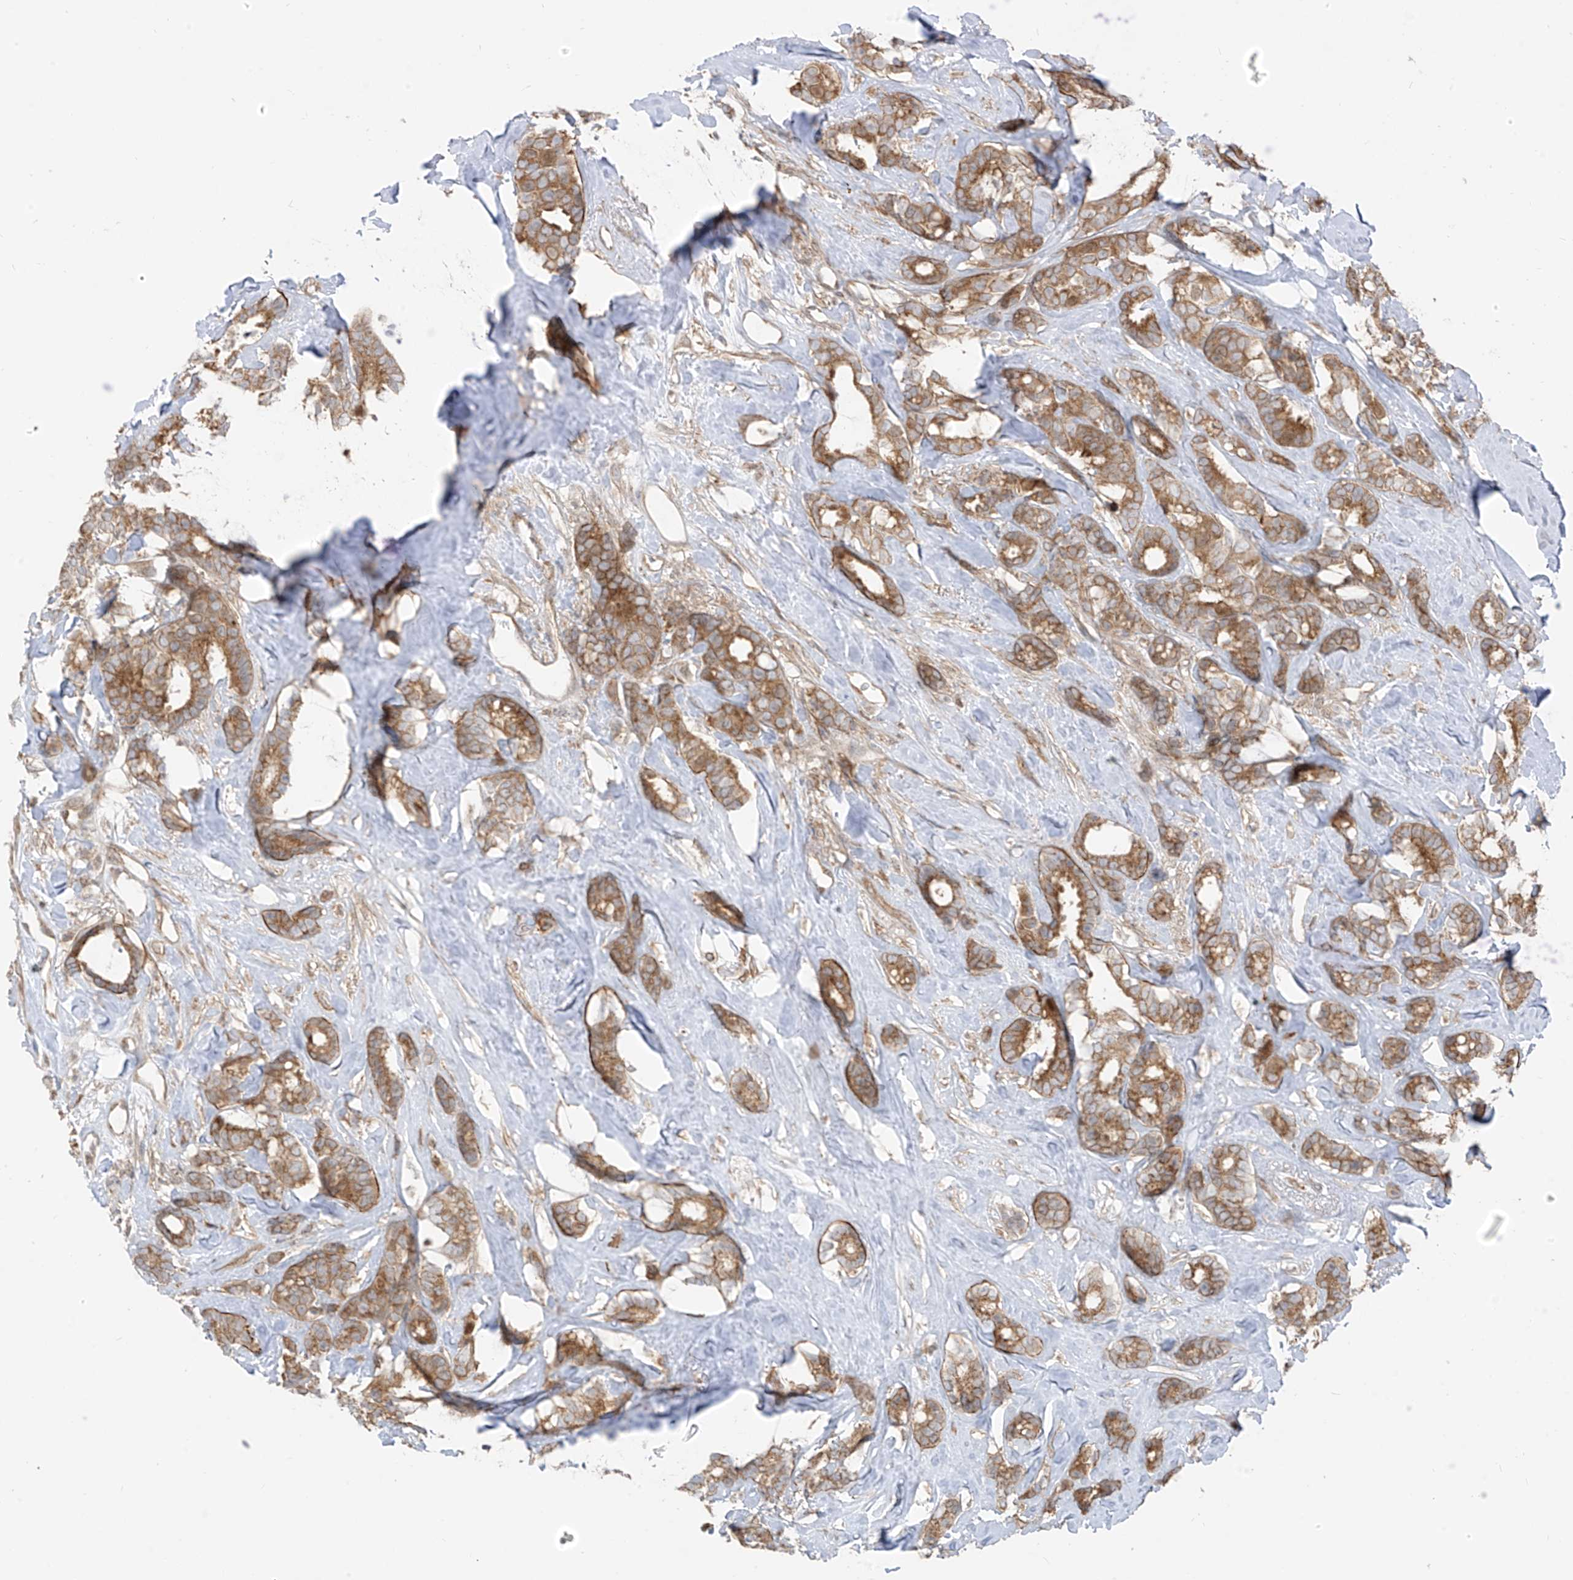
{"staining": {"intensity": "moderate", "quantity": ">75%", "location": "cytoplasmic/membranous"}, "tissue": "breast cancer", "cell_type": "Tumor cells", "image_type": "cancer", "snomed": [{"axis": "morphology", "description": "Duct carcinoma"}, {"axis": "topography", "description": "Breast"}], "caption": "Moderate cytoplasmic/membranous protein staining is seen in approximately >75% of tumor cells in invasive ductal carcinoma (breast).", "gene": "PDE11A", "patient": {"sex": "female", "age": 87}}